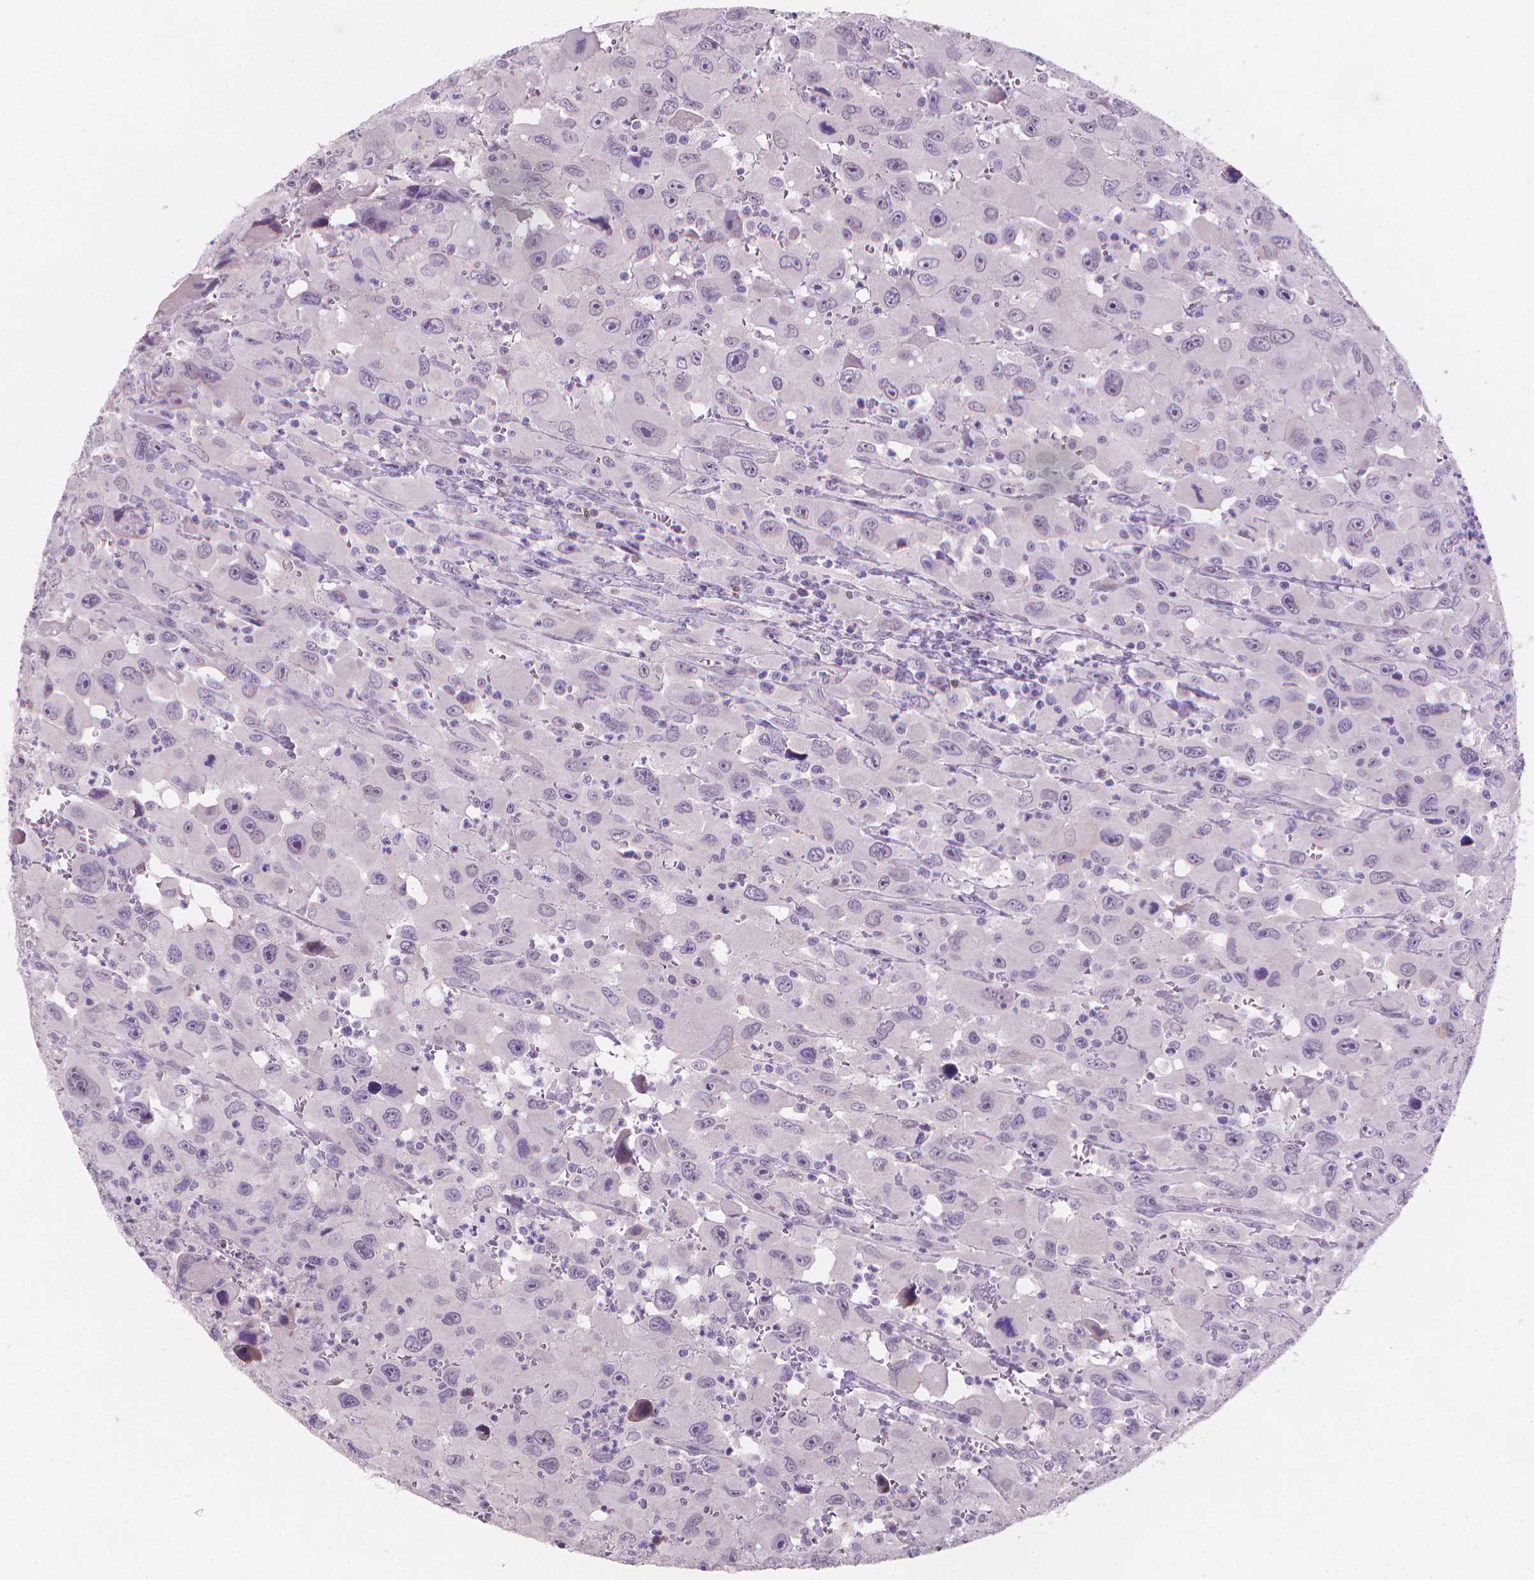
{"staining": {"intensity": "negative", "quantity": "none", "location": "none"}, "tissue": "head and neck cancer", "cell_type": "Tumor cells", "image_type": "cancer", "snomed": [{"axis": "morphology", "description": "Squamous cell carcinoma, NOS"}, {"axis": "morphology", "description": "Squamous cell carcinoma, metastatic, NOS"}, {"axis": "topography", "description": "Oral tissue"}, {"axis": "topography", "description": "Head-Neck"}], "caption": "Immunohistochemical staining of head and neck cancer displays no significant staining in tumor cells. (Stains: DAB immunohistochemistry (IHC) with hematoxylin counter stain, Microscopy: brightfield microscopy at high magnification).", "gene": "GSDMA", "patient": {"sex": "female", "age": 85}}